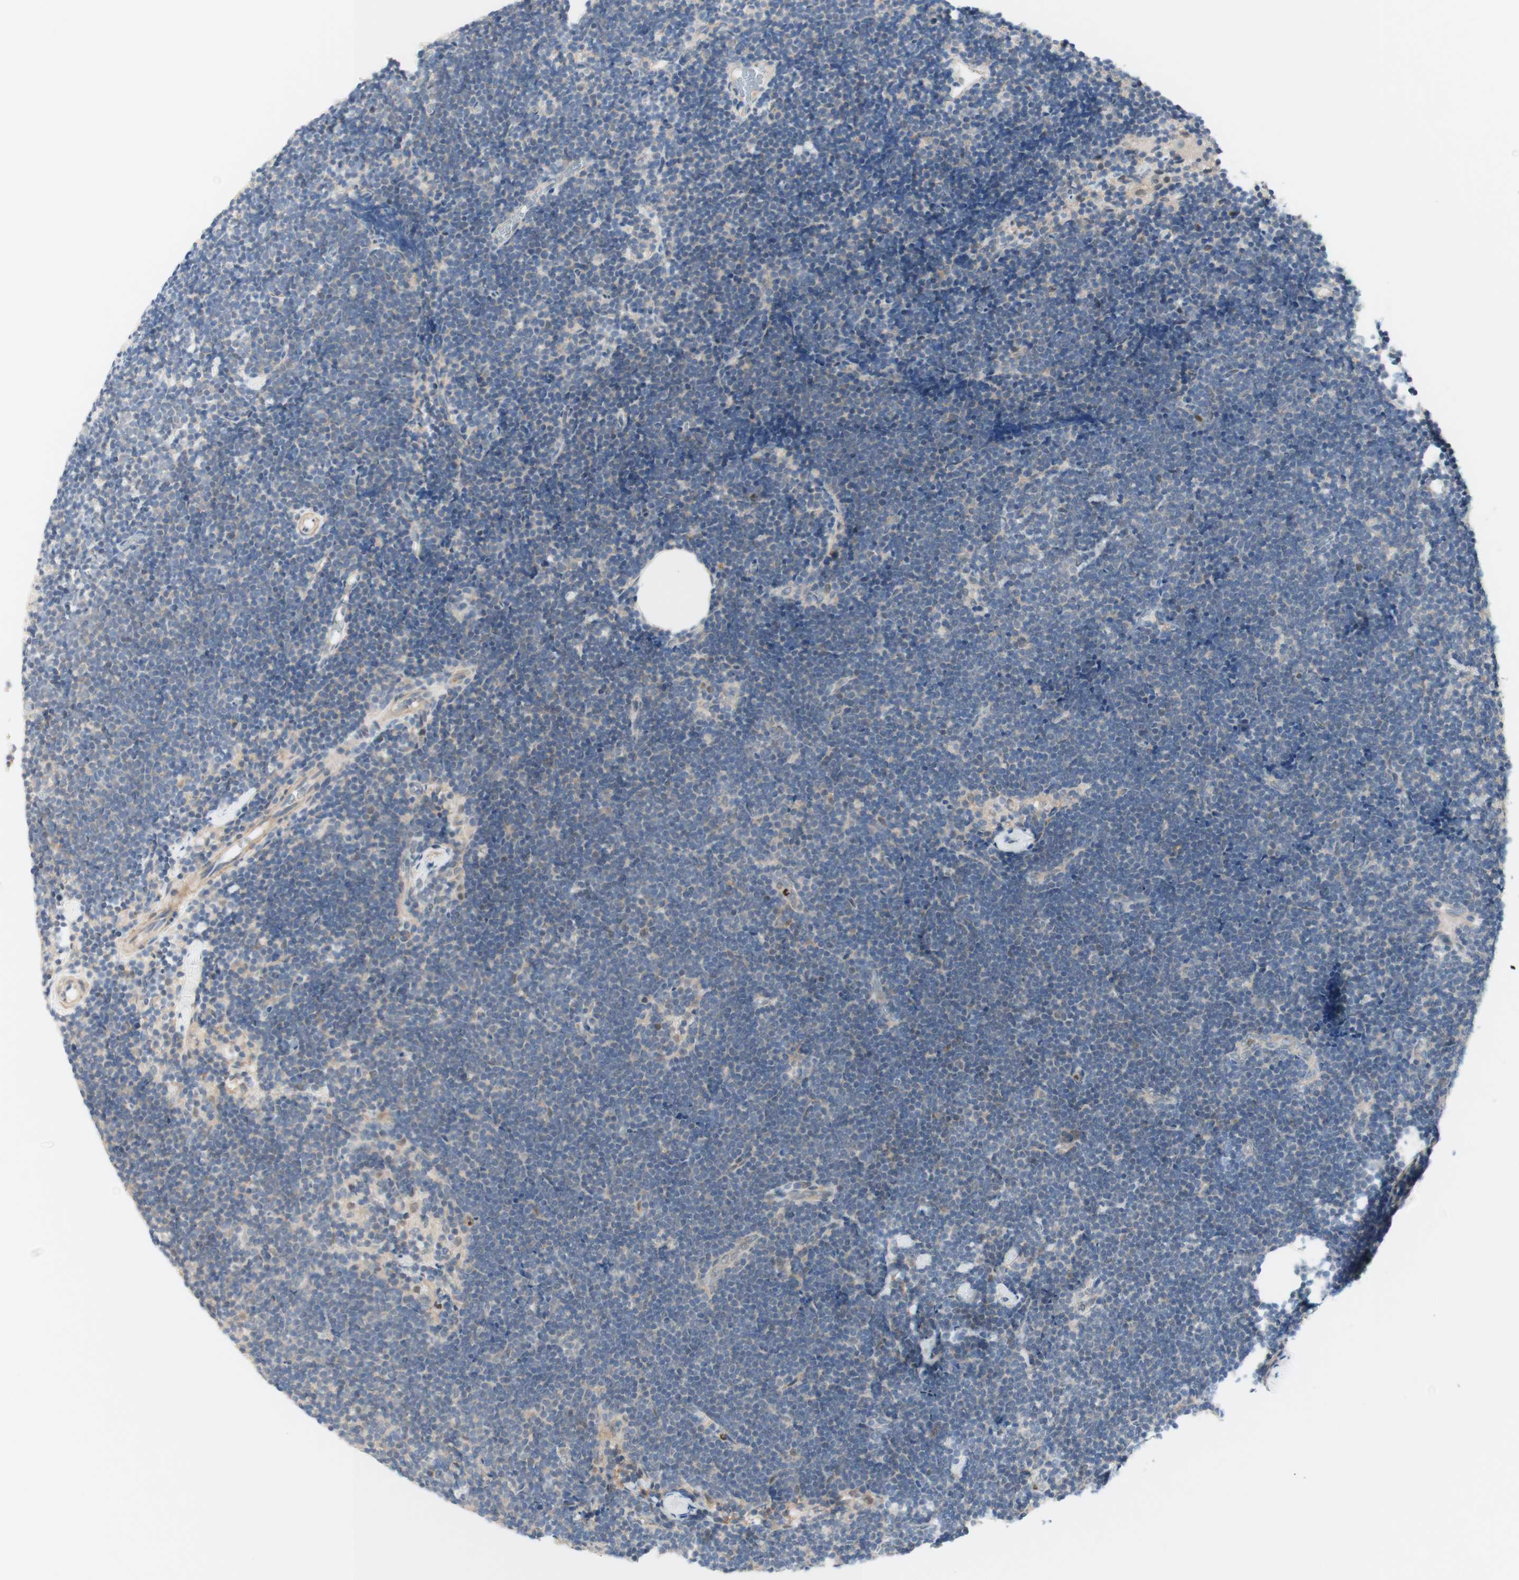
{"staining": {"intensity": "moderate", "quantity": "<25%", "location": "nuclear"}, "tissue": "lymph node", "cell_type": "Germinal center cells", "image_type": "normal", "snomed": [{"axis": "morphology", "description": "Normal tissue, NOS"}, {"axis": "topography", "description": "Lymph node"}], "caption": "Protein staining reveals moderate nuclear positivity in about <25% of germinal center cells in unremarkable lymph node.", "gene": "RFNG", "patient": {"sex": "male", "age": 63}}